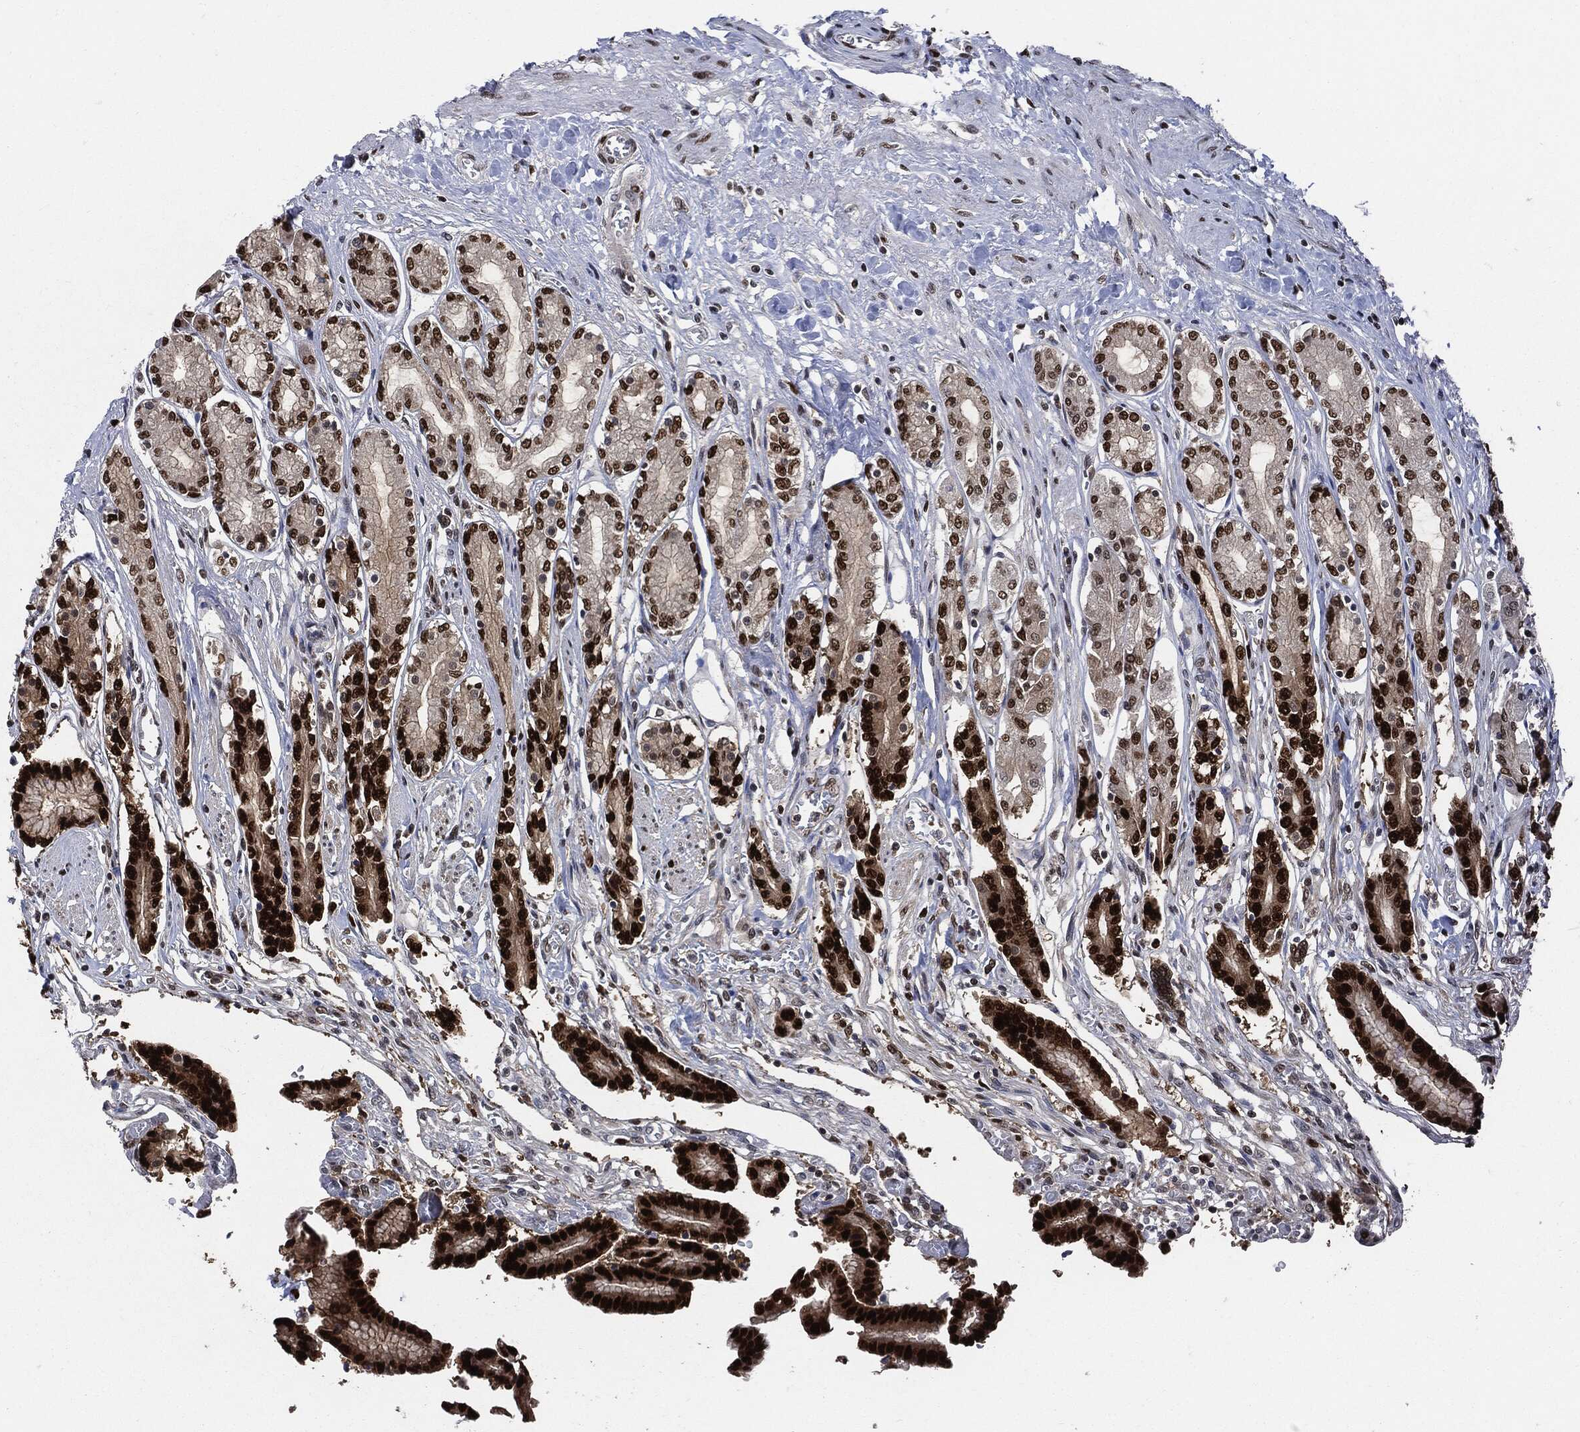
{"staining": {"intensity": "strong", "quantity": ">75%", "location": "nuclear"}, "tissue": "stomach", "cell_type": "Glandular cells", "image_type": "normal", "snomed": [{"axis": "morphology", "description": "Normal tissue, NOS"}, {"axis": "morphology", "description": "Adenocarcinoma, NOS"}, {"axis": "morphology", "description": "Adenocarcinoma, High grade"}, {"axis": "topography", "description": "Stomach, upper"}, {"axis": "topography", "description": "Stomach"}], "caption": "High-magnification brightfield microscopy of benign stomach stained with DAB (brown) and counterstained with hematoxylin (blue). glandular cells exhibit strong nuclear staining is present in approximately>75% of cells.", "gene": "PCNA", "patient": {"sex": "female", "age": 65}}